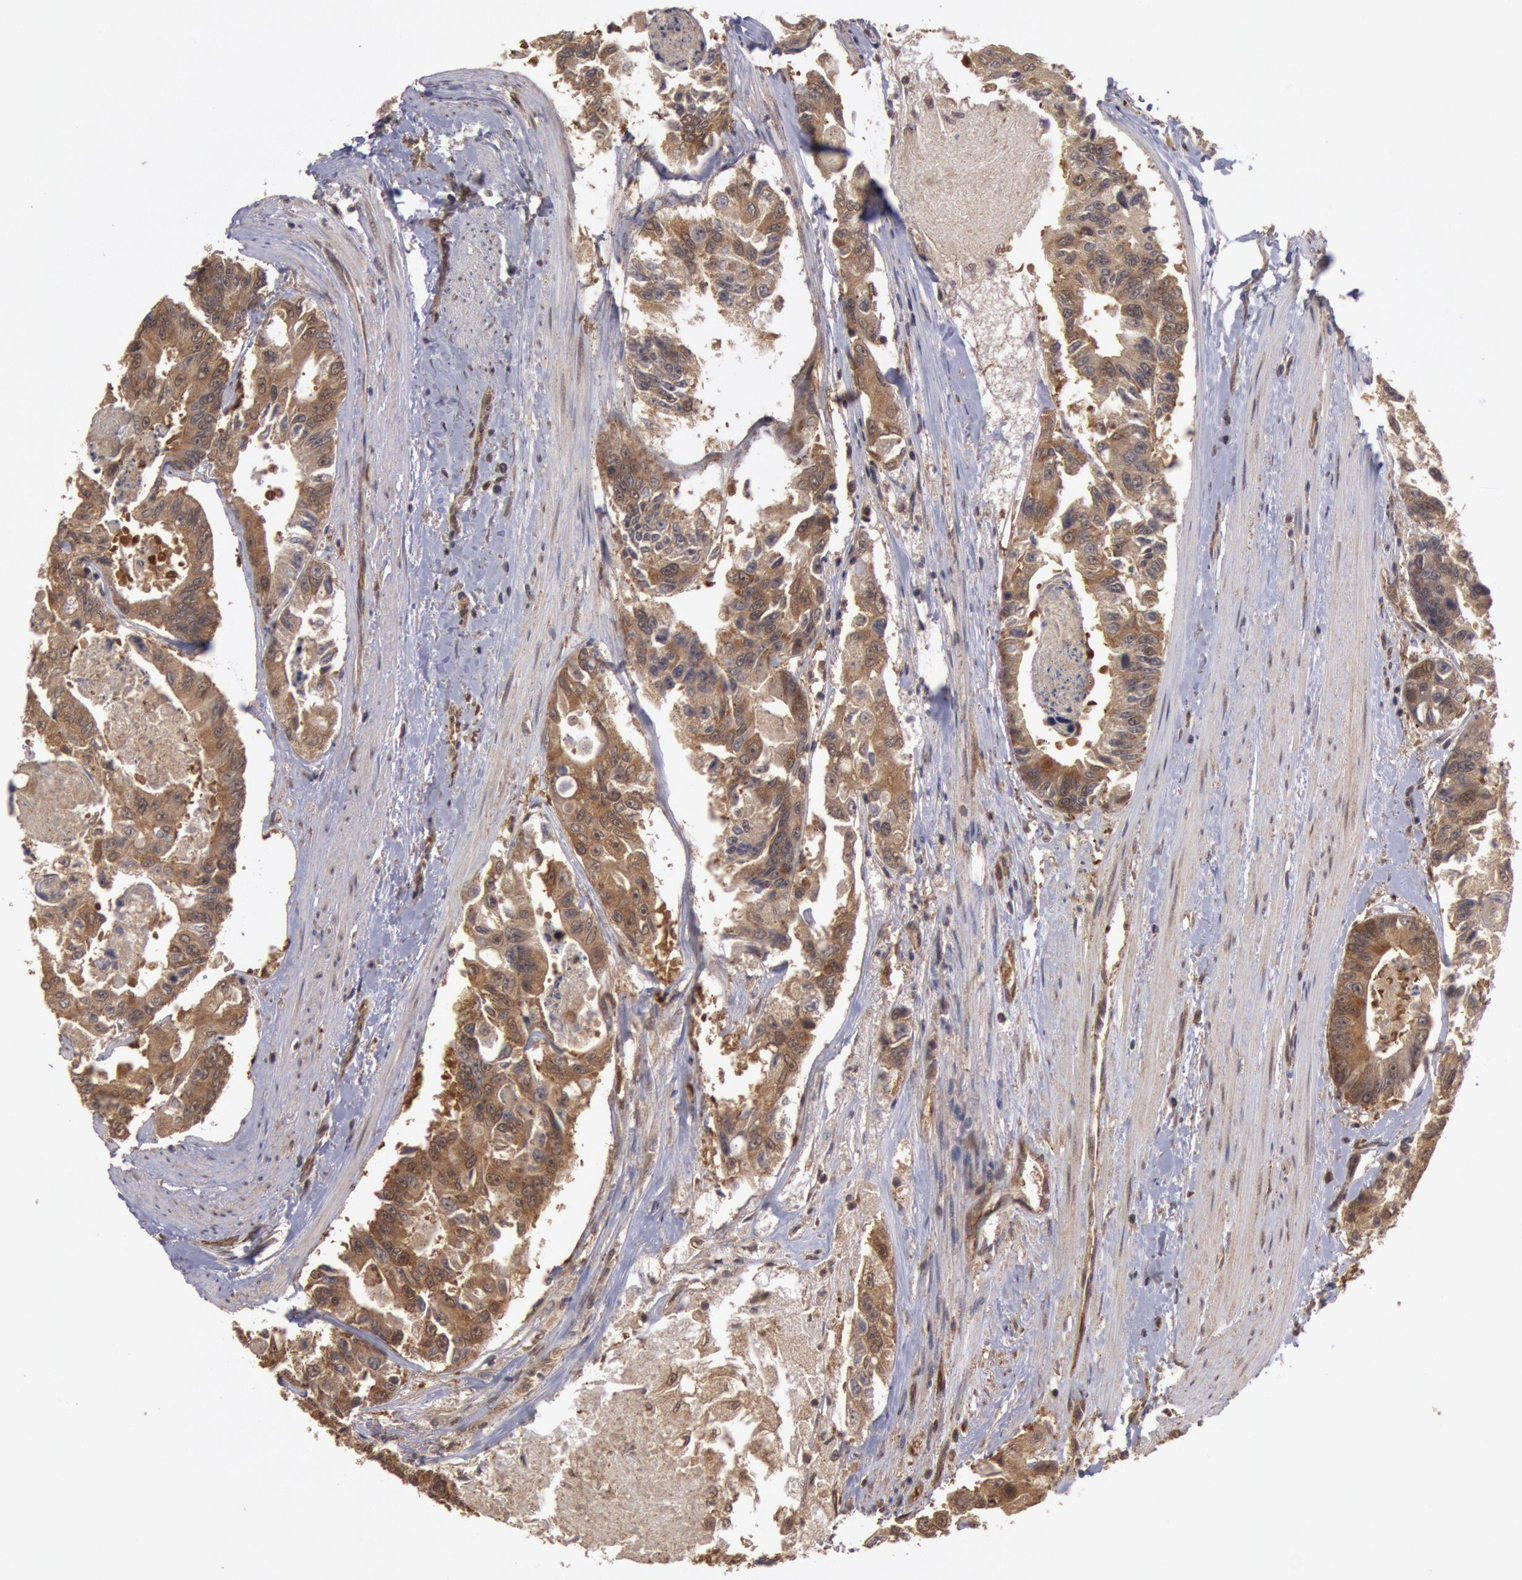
{"staining": {"intensity": "moderate", "quantity": ">75%", "location": "cytoplasmic/membranous"}, "tissue": "colorectal cancer", "cell_type": "Tumor cells", "image_type": "cancer", "snomed": [{"axis": "morphology", "description": "Adenocarcinoma, NOS"}, {"axis": "topography", "description": "Colon"}], "caption": "IHC of human colorectal cancer demonstrates medium levels of moderate cytoplasmic/membranous staining in about >75% of tumor cells. (IHC, brightfield microscopy, high magnification).", "gene": "USP14", "patient": {"sex": "female", "age": 86}}